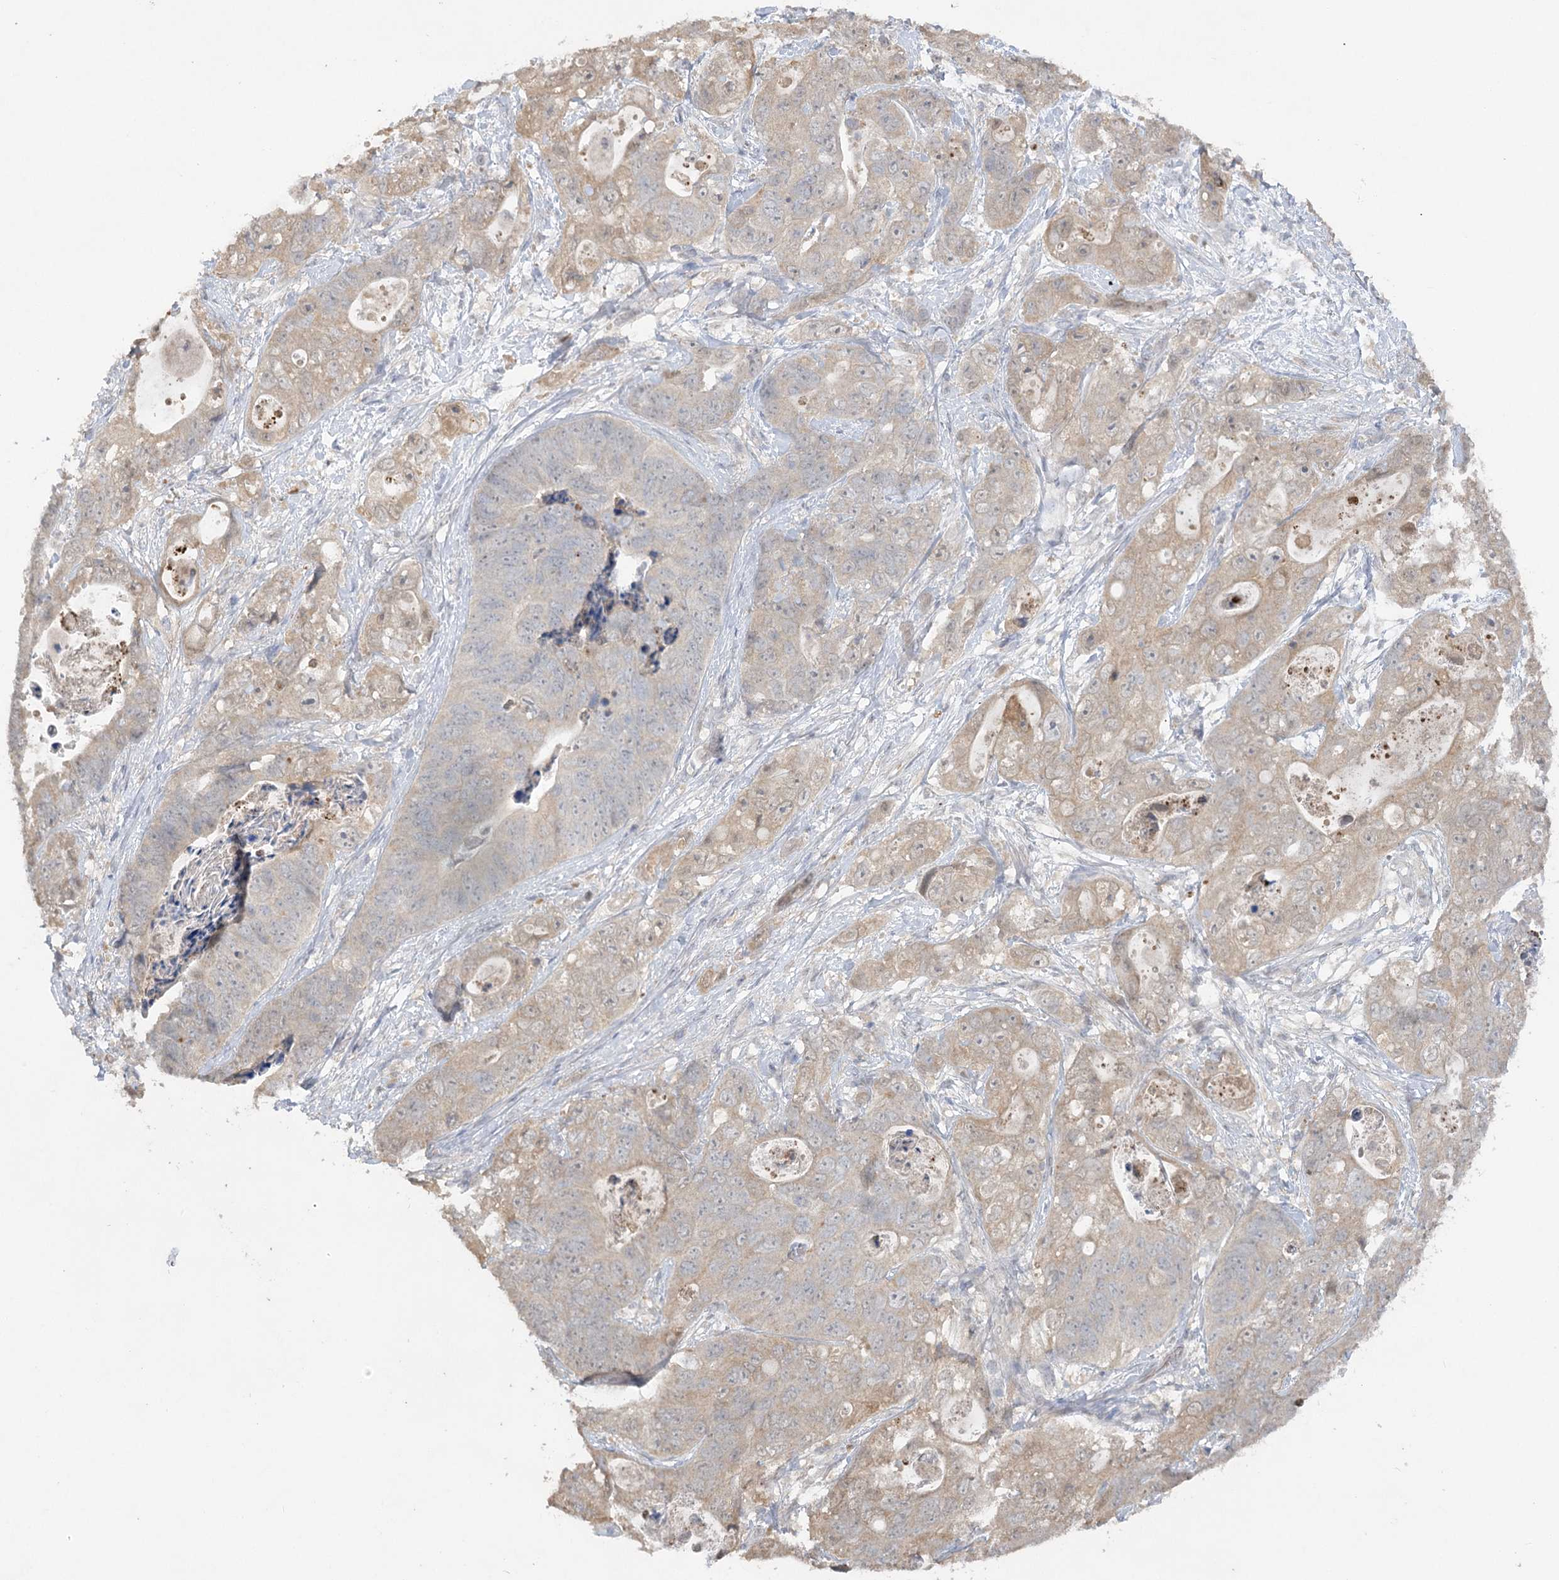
{"staining": {"intensity": "weak", "quantity": "25%-75%", "location": "cytoplasmic/membranous"}, "tissue": "stomach cancer", "cell_type": "Tumor cells", "image_type": "cancer", "snomed": [{"axis": "morphology", "description": "Adenocarcinoma, NOS"}, {"axis": "topography", "description": "Stomach"}], "caption": "Brown immunohistochemical staining in human adenocarcinoma (stomach) shows weak cytoplasmic/membranous expression in about 25%-75% of tumor cells. (DAB = brown stain, brightfield microscopy at high magnification).", "gene": "TRAF3IP1", "patient": {"sex": "female", "age": 89}}